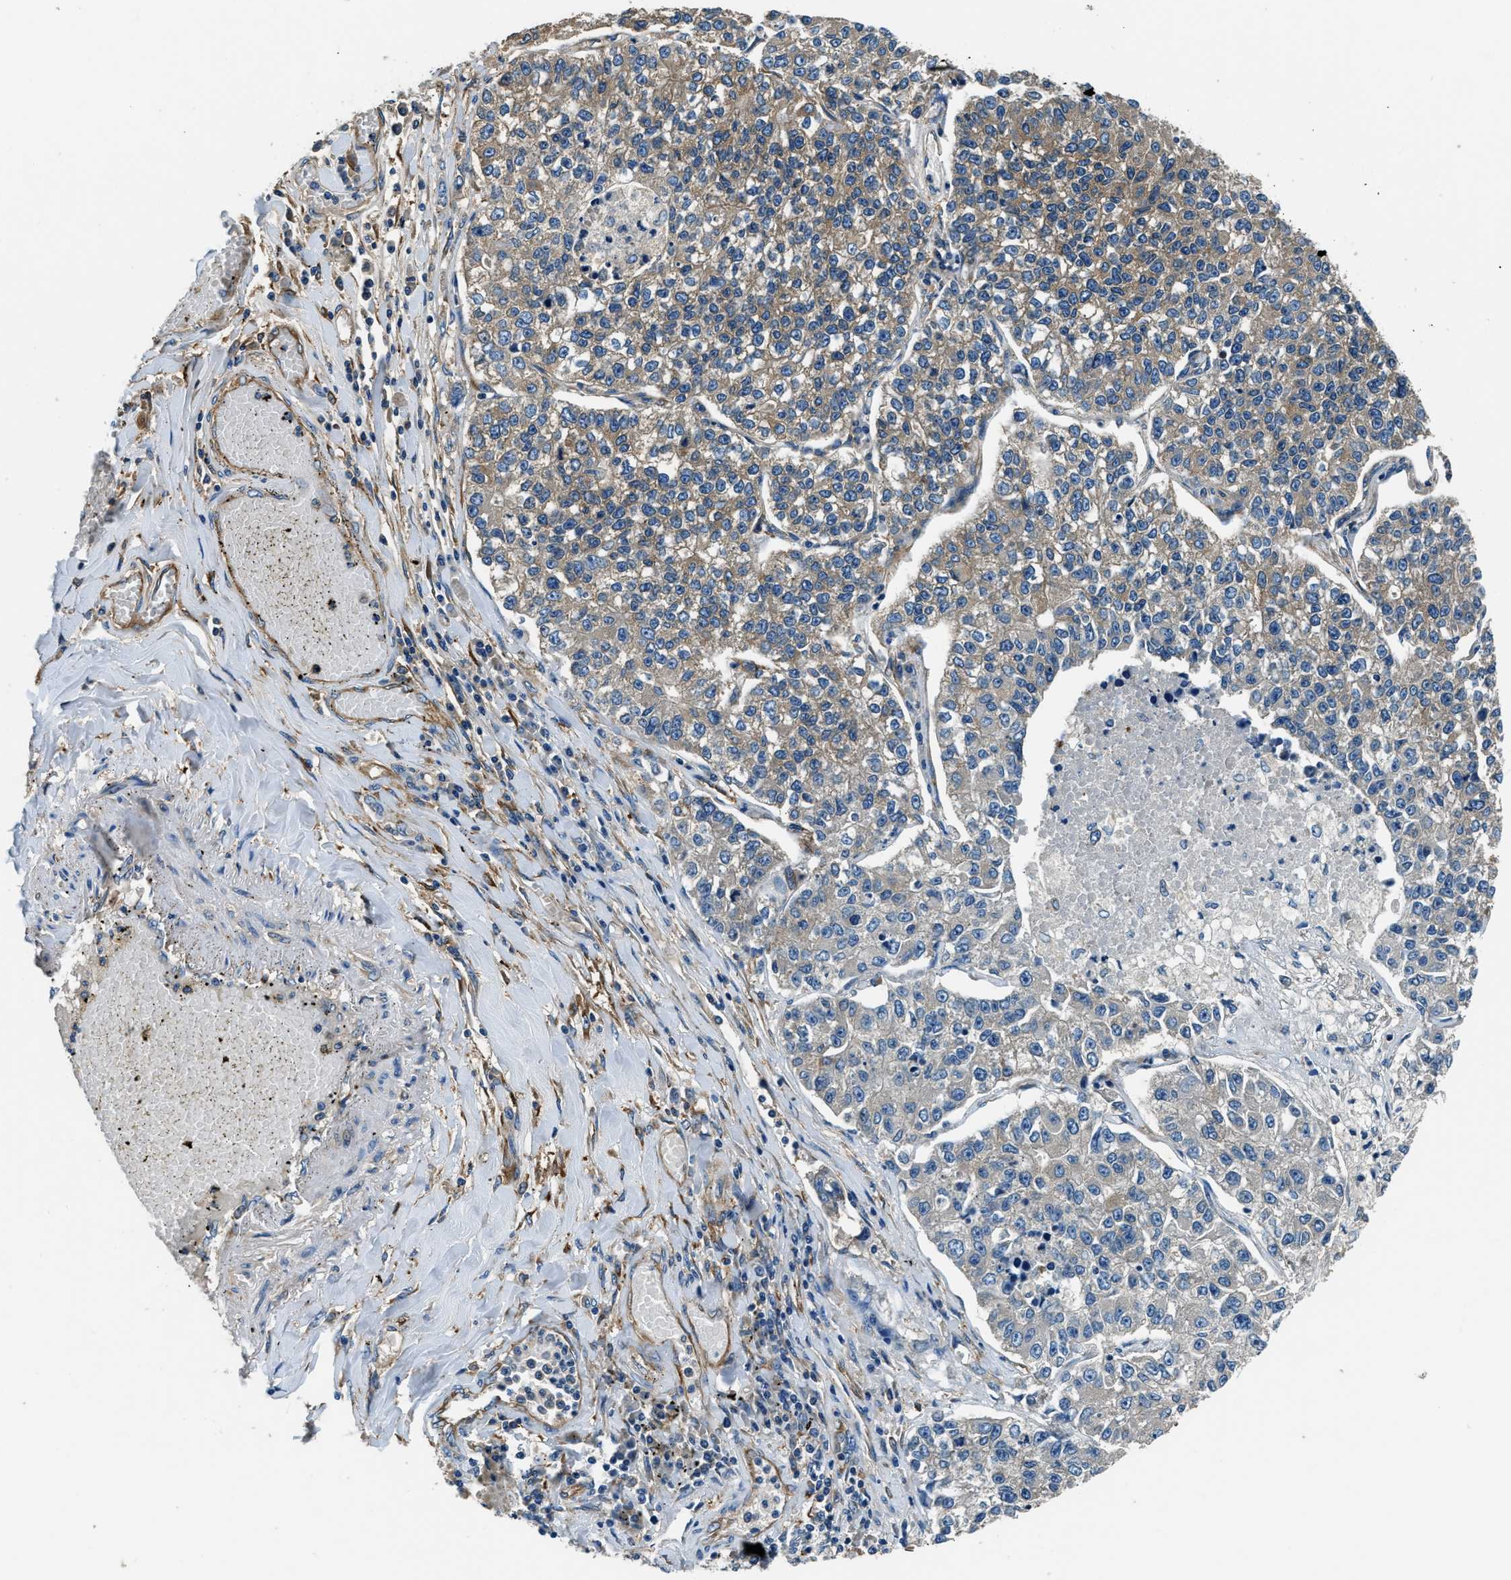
{"staining": {"intensity": "weak", "quantity": ">75%", "location": "cytoplasmic/membranous"}, "tissue": "lung cancer", "cell_type": "Tumor cells", "image_type": "cancer", "snomed": [{"axis": "morphology", "description": "Adenocarcinoma, NOS"}, {"axis": "topography", "description": "Lung"}], "caption": "Protein analysis of lung cancer tissue displays weak cytoplasmic/membranous staining in approximately >75% of tumor cells.", "gene": "EEA1", "patient": {"sex": "male", "age": 49}}